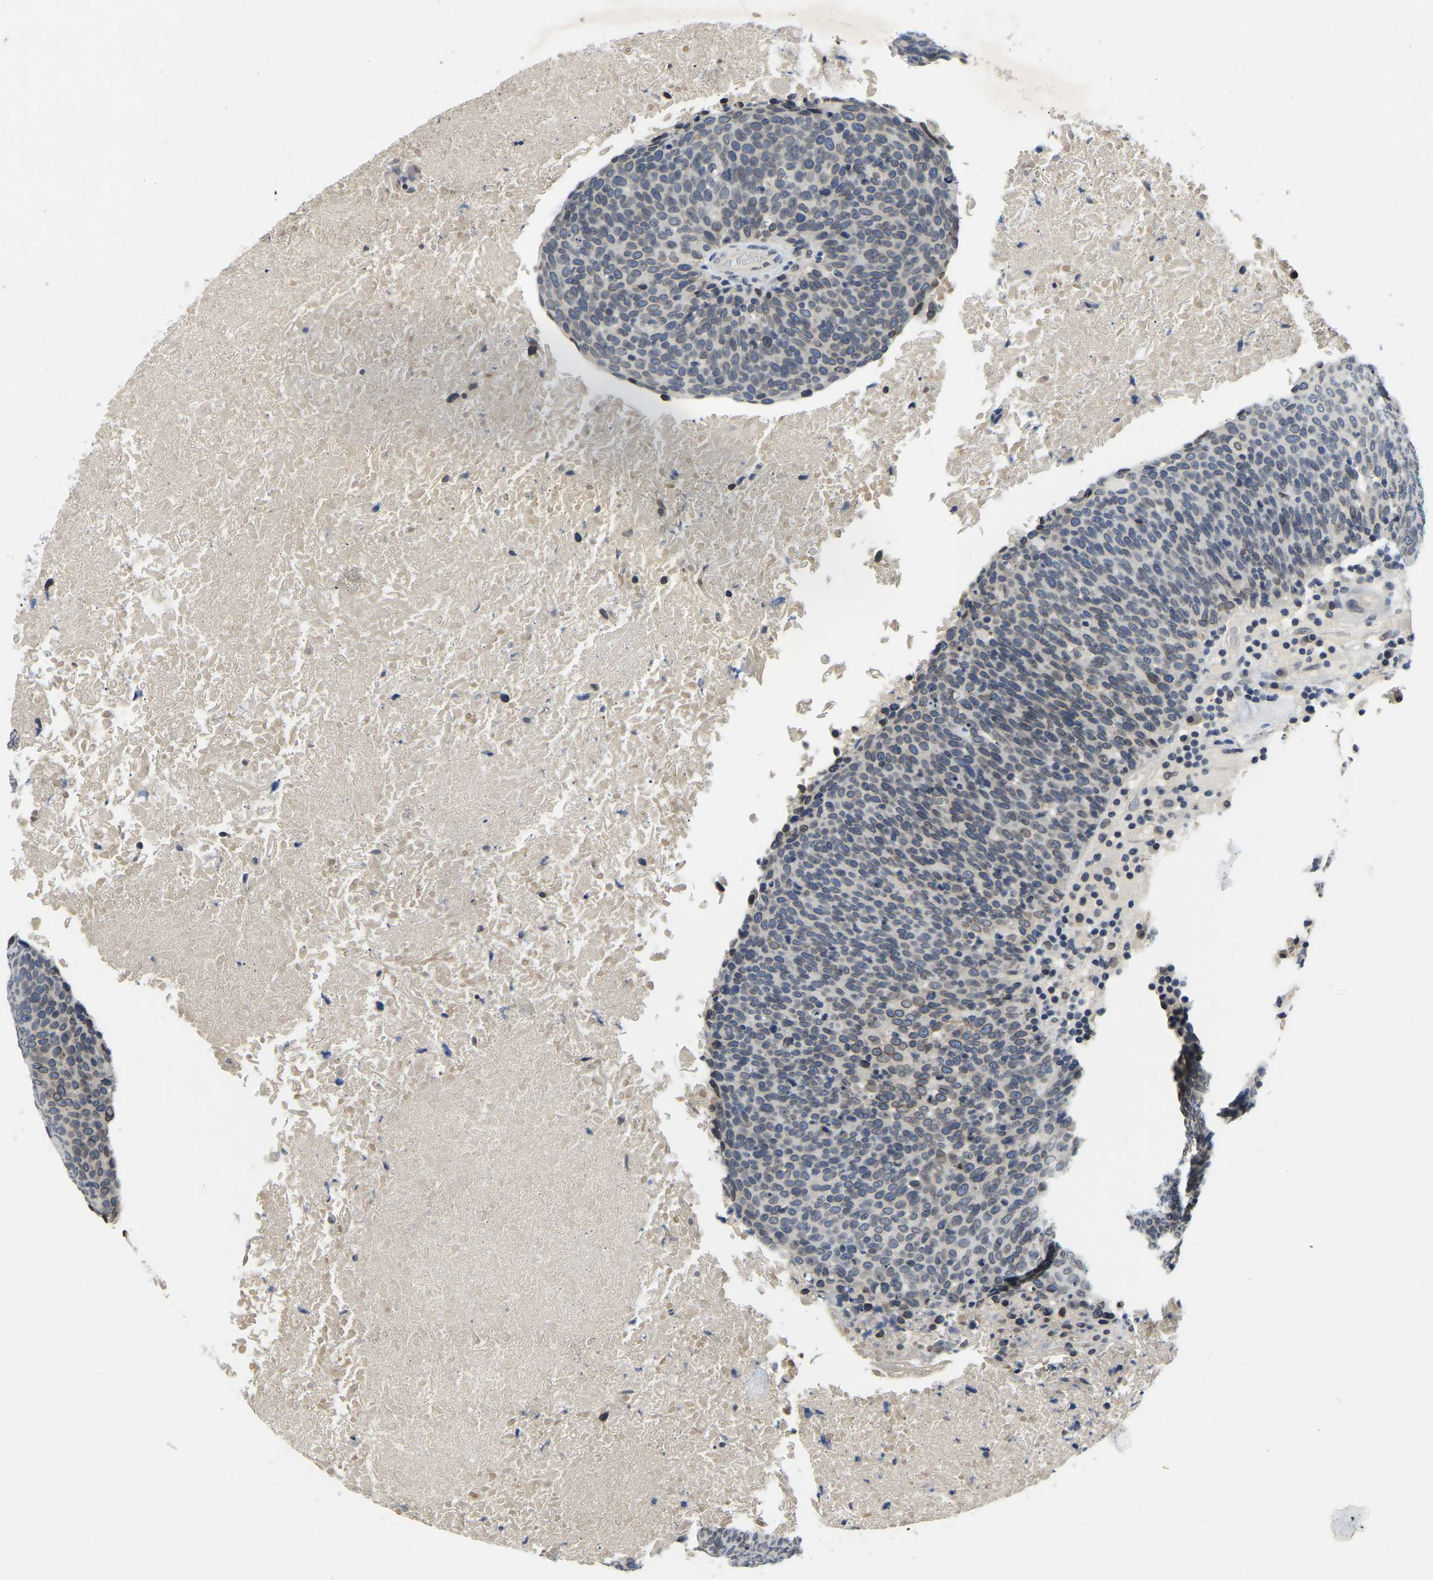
{"staining": {"intensity": "weak", "quantity": ">75%", "location": "cytoplasmic/membranous,nuclear"}, "tissue": "head and neck cancer", "cell_type": "Tumor cells", "image_type": "cancer", "snomed": [{"axis": "morphology", "description": "Squamous cell carcinoma, NOS"}, {"axis": "morphology", "description": "Squamous cell carcinoma, metastatic, NOS"}, {"axis": "topography", "description": "Lymph node"}, {"axis": "topography", "description": "Head-Neck"}], "caption": "Squamous cell carcinoma (head and neck) was stained to show a protein in brown. There is low levels of weak cytoplasmic/membranous and nuclear staining in approximately >75% of tumor cells. (IHC, brightfield microscopy, high magnification).", "gene": "RANBP2", "patient": {"sex": "male", "age": 62}}